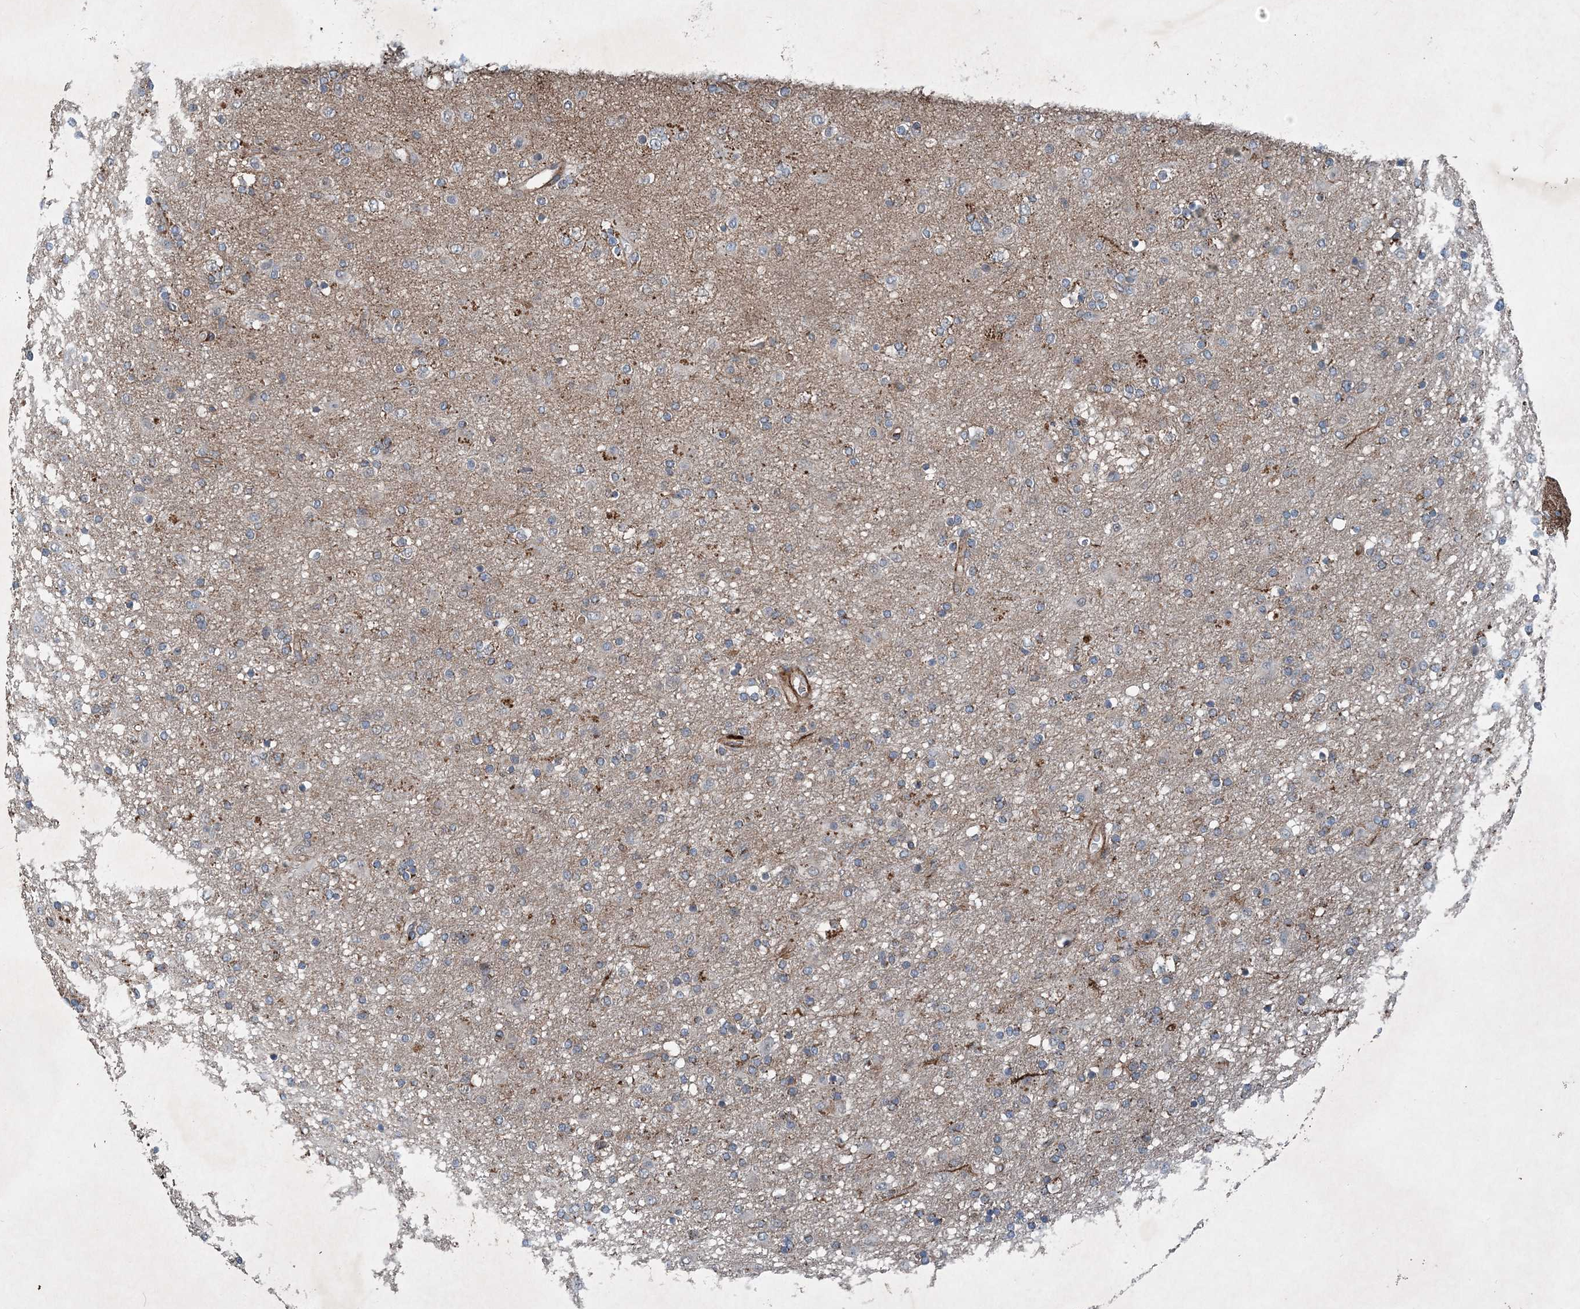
{"staining": {"intensity": "negative", "quantity": "none", "location": "none"}, "tissue": "glioma", "cell_type": "Tumor cells", "image_type": "cancer", "snomed": [{"axis": "morphology", "description": "Glioma, malignant, Low grade"}, {"axis": "topography", "description": "Brain"}], "caption": "Malignant low-grade glioma was stained to show a protein in brown. There is no significant expression in tumor cells.", "gene": "NDUFA2", "patient": {"sex": "male", "age": 65}}